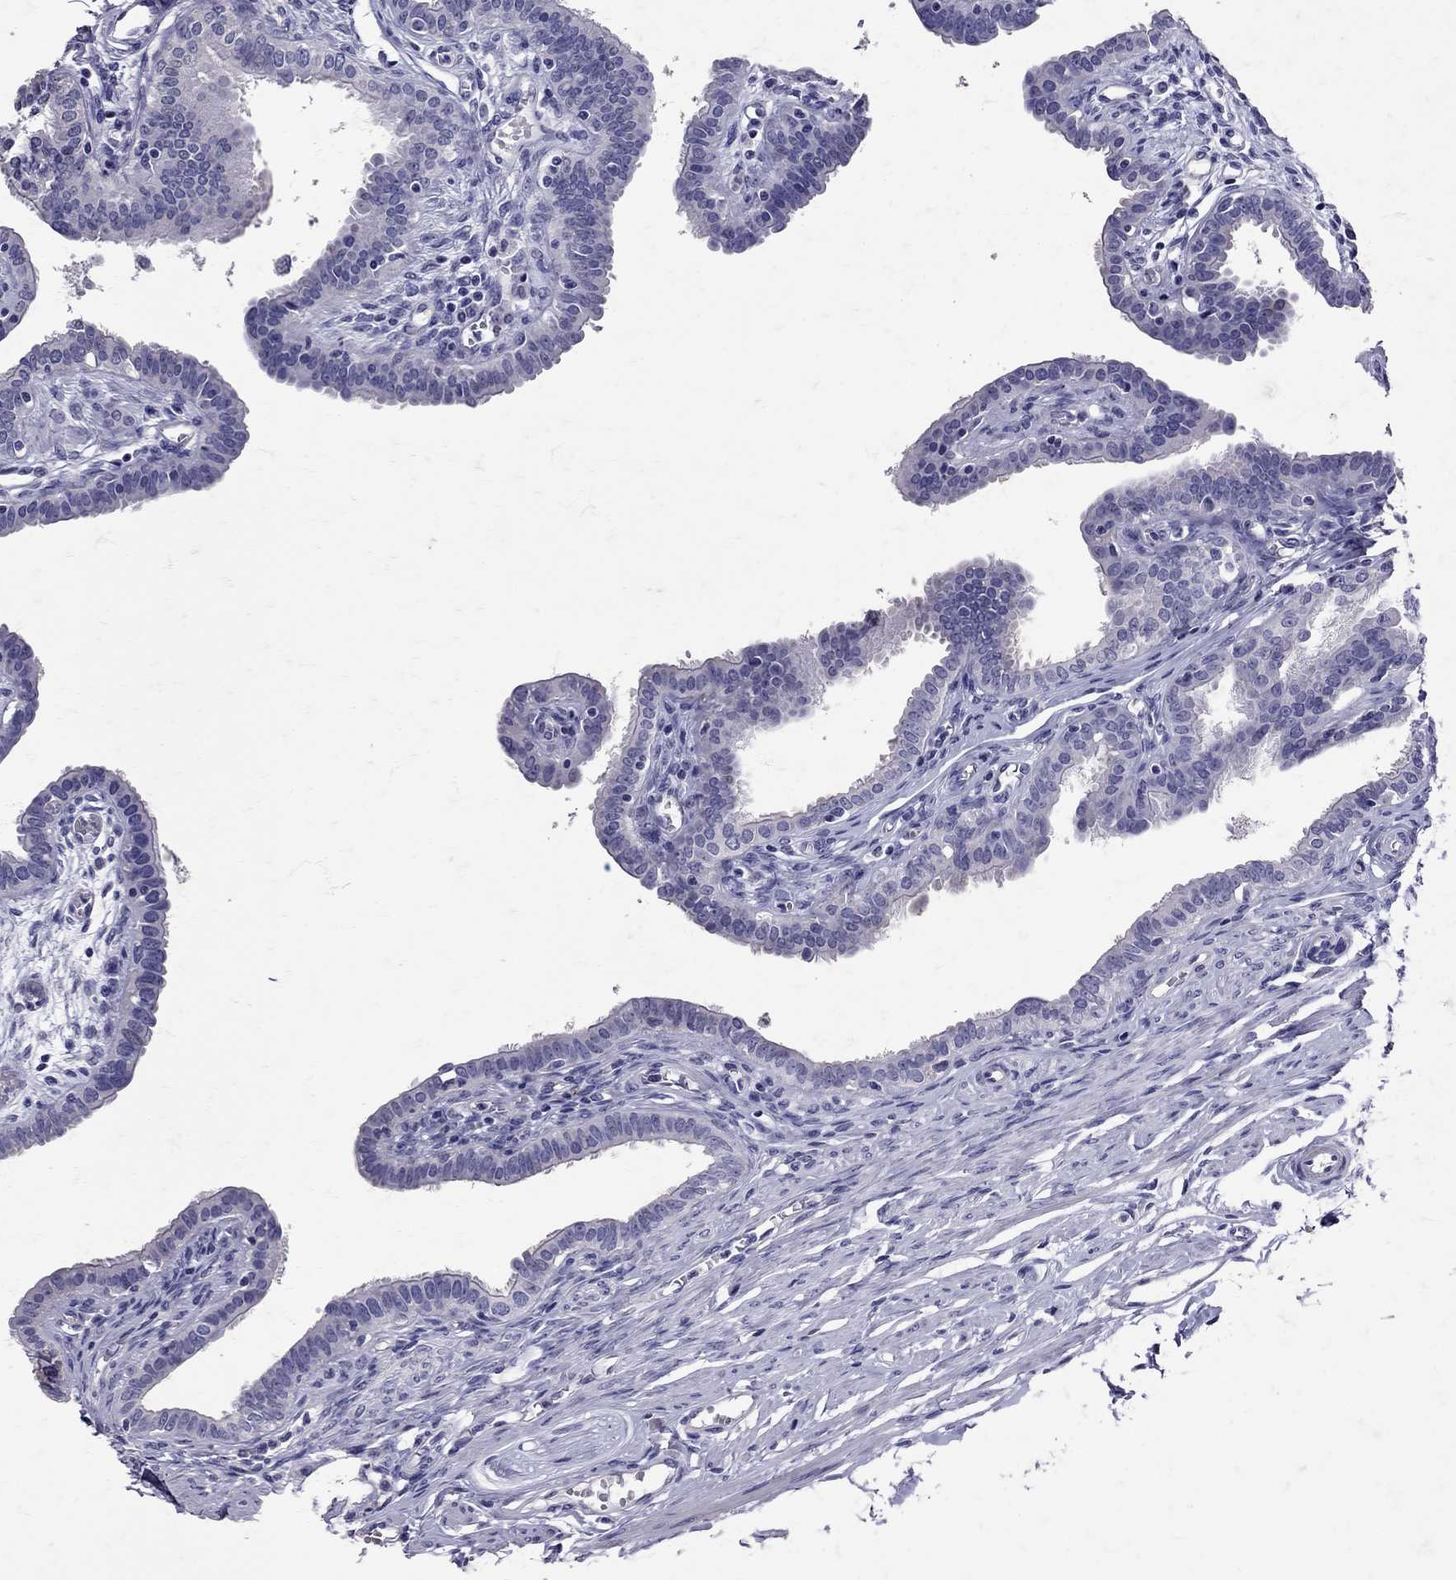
{"staining": {"intensity": "negative", "quantity": "none", "location": "none"}, "tissue": "fallopian tube", "cell_type": "Glandular cells", "image_type": "normal", "snomed": [{"axis": "morphology", "description": "Normal tissue, NOS"}, {"axis": "morphology", "description": "Carcinoma, endometroid"}, {"axis": "topography", "description": "Fallopian tube"}, {"axis": "topography", "description": "Ovary"}], "caption": "IHC photomicrograph of normal fallopian tube: fallopian tube stained with DAB reveals no significant protein staining in glandular cells. (Stains: DAB (3,3'-diaminobenzidine) IHC with hematoxylin counter stain, Microscopy: brightfield microscopy at high magnification).", "gene": "SST", "patient": {"sex": "female", "age": 42}}